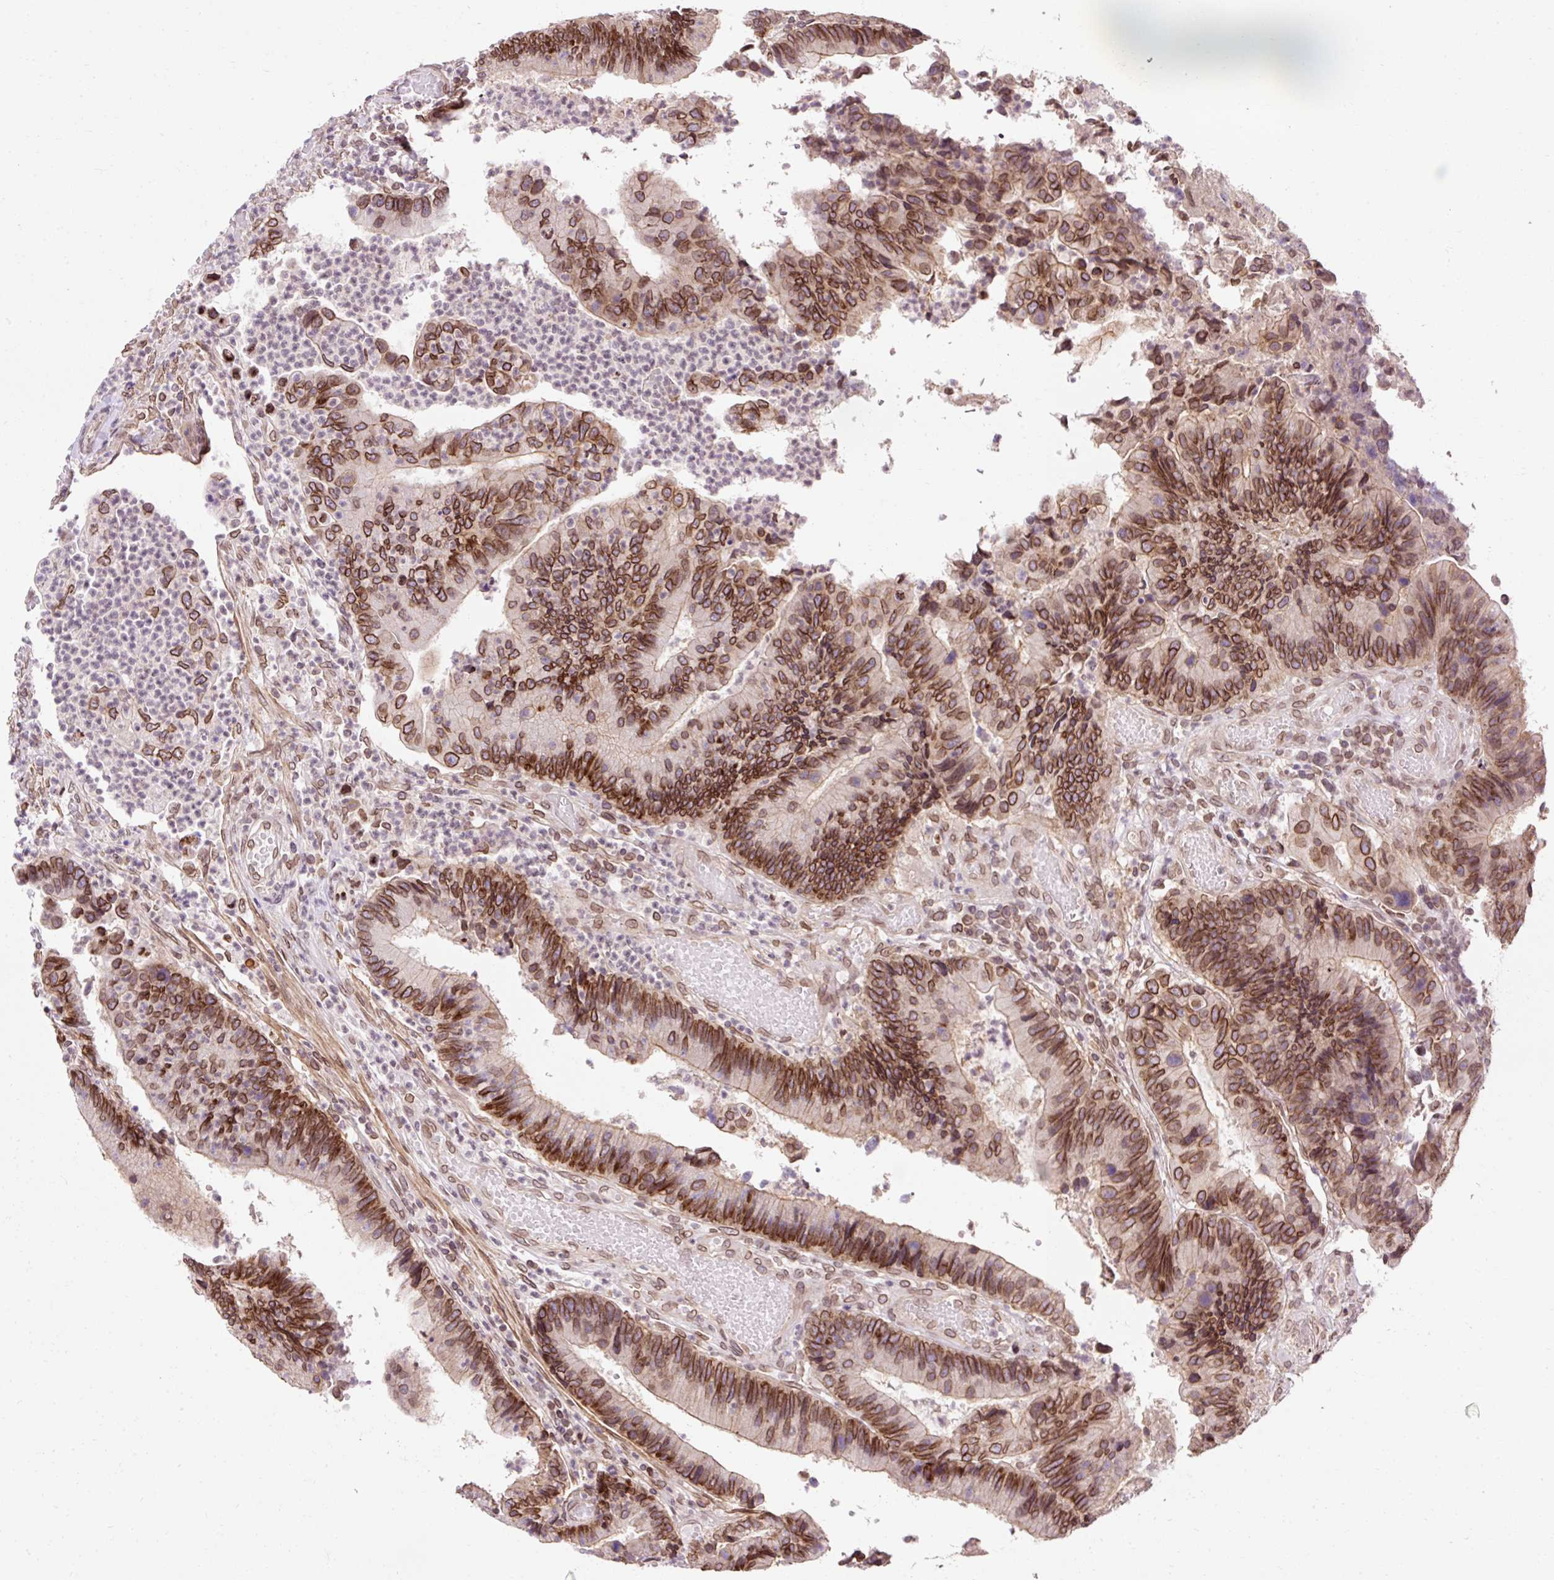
{"staining": {"intensity": "strong", "quantity": ">75%", "location": "cytoplasmic/membranous,nuclear"}, "tissue": "colorectal cancer", "cell_type": "Tumor cells", "image_type": "cancer", "snomed": [{"axis": "morphology", "description": "Adenocarcinoma, NOS"}, {"axis": "topography", "description": "Colon"}], "caption": "A histopathology image showing strong cytoplasmic/membranous and nuclear expression in approximately >75% of tumor cells in colorectal adenocarcinoma, as visualized by brown immunohistochemical staining.", "gene": "ZNF610", "patient": {"sex": "female", "age": 67}}